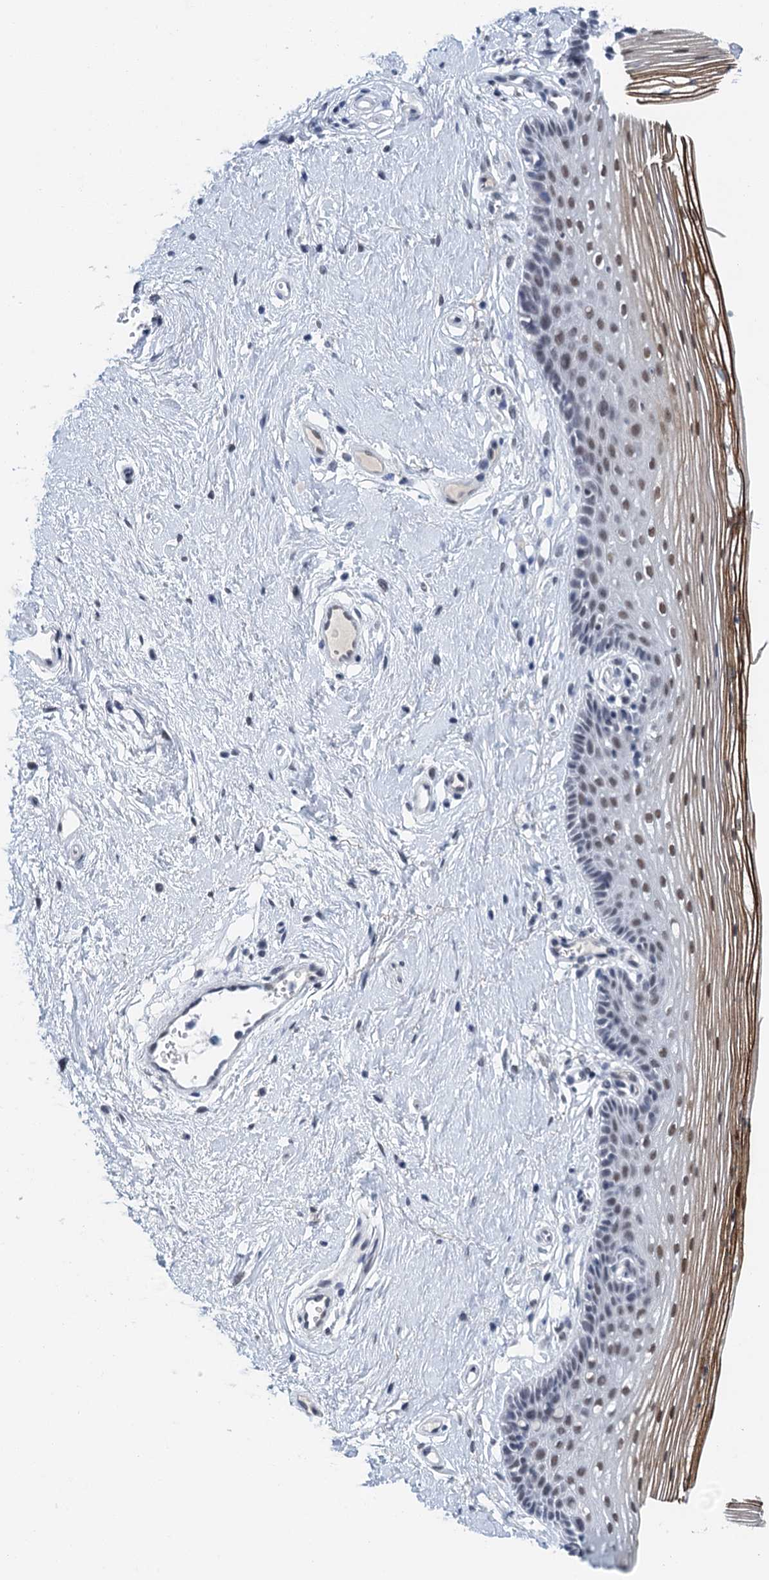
{"staining": {"intensity": "moderate", "quantity": "25%-75%", "location": "cytoplasmic/membranous,nuclear"}, "tissue": "vagina", "cell_type": "Squamous epithelial cells", "image_type": "normal", "snomed": [{"axis": "morphology", "description": "Normal tissue, NOS"}, {"axis": "topography", "description": "Vagina"}], "caption": "The histopathology image demonstrates staining of normal vagina, revealing moderate cytoplasmic/membranous,nuclear protein staining (brown color) within squamous epithelial cells. (DAB (3,3'-diaminobenzidine) IHC, brown staining for protein, blue staining for nuclei).", "gene": "EPS8L1", "patient": {"sex": "female", "age": 46}}